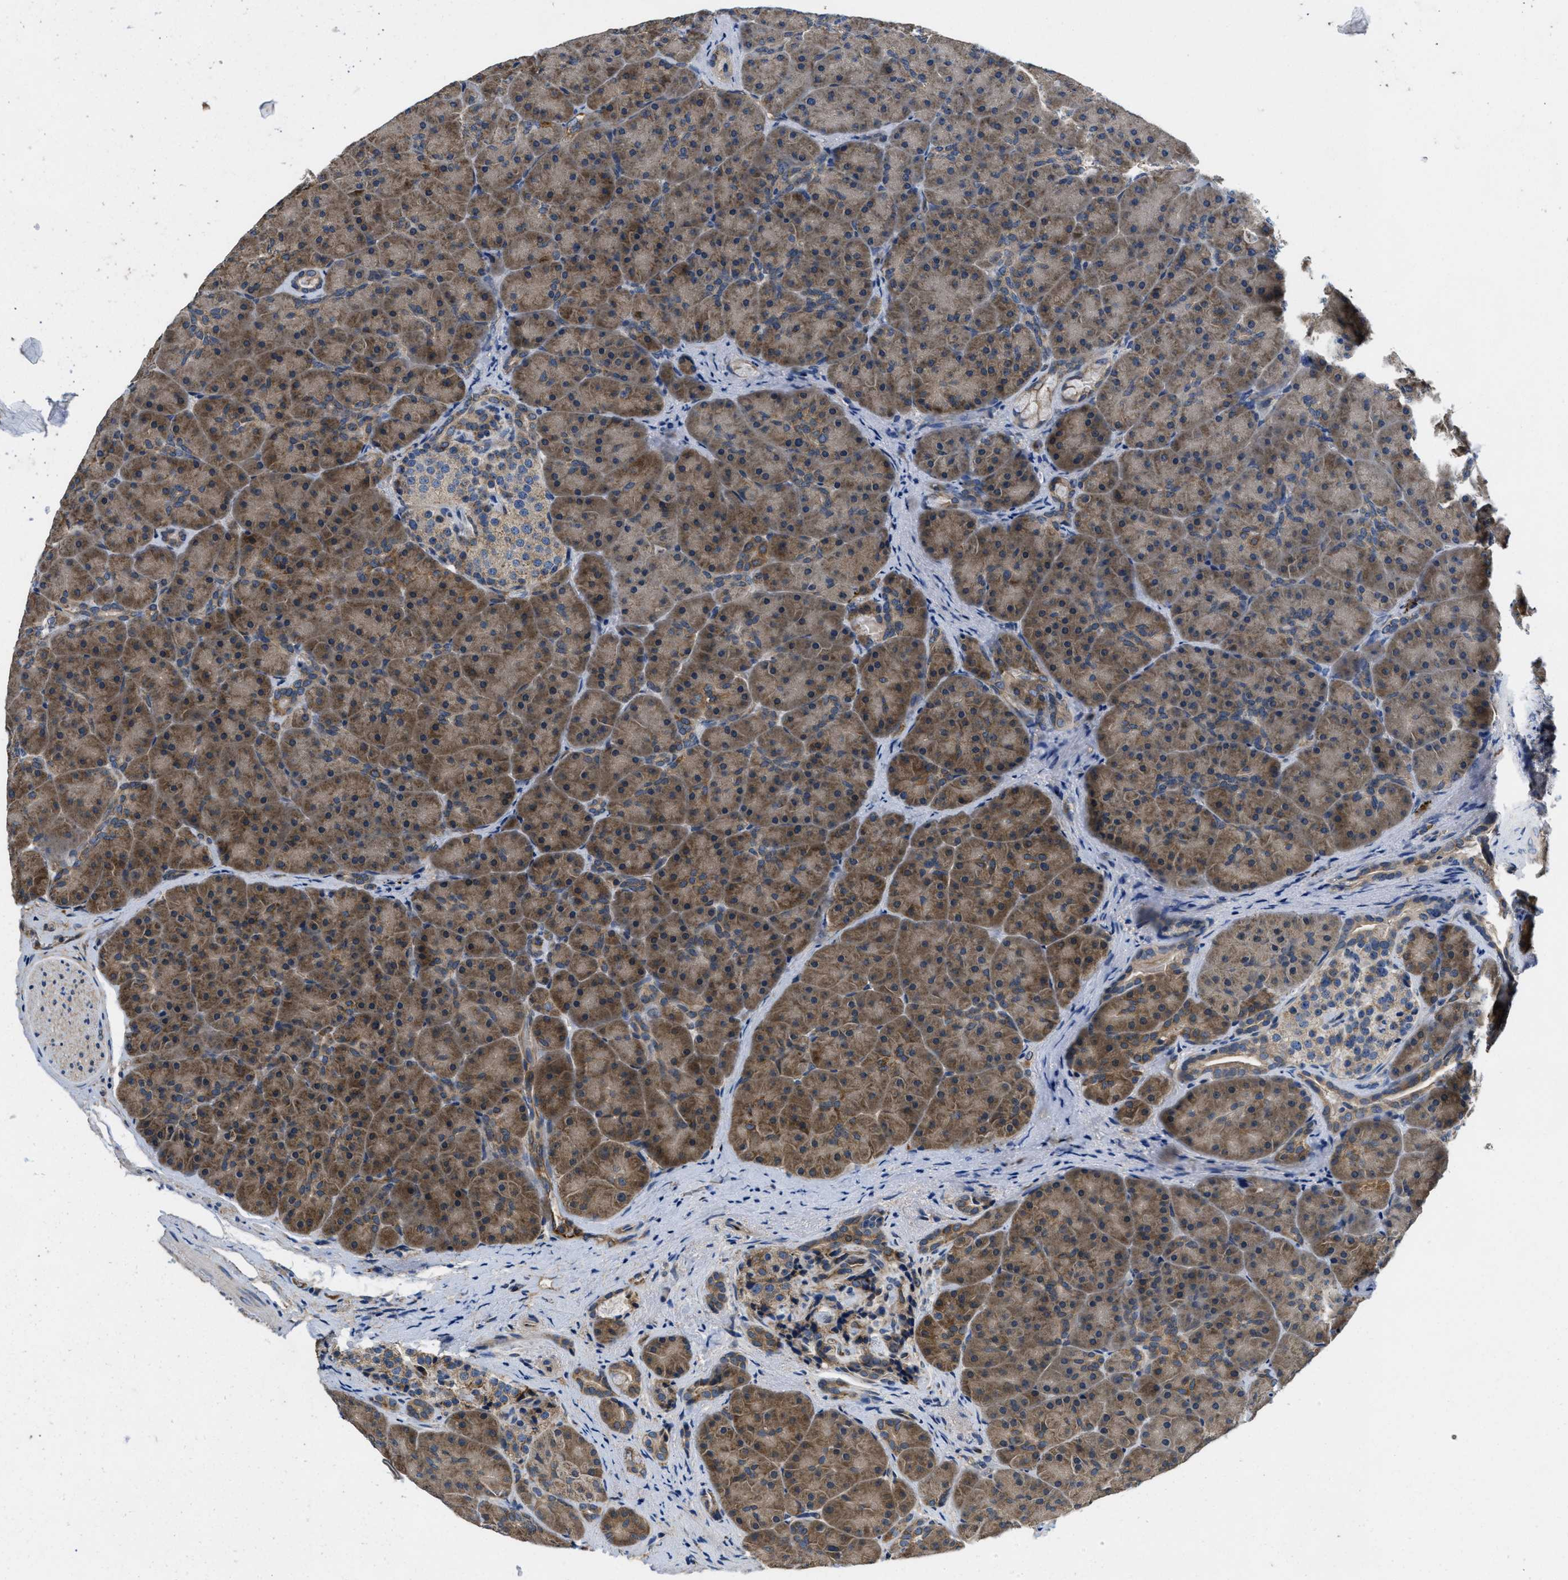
{"staining": {"intensity": "moderate", "quantity": "25%-75%", "location": "cytoplasmic/membranous"}, "tissue": "pancreas", "cell_type": "Exocrine glandular cells", "image_type": "normal", "snomed": [{"axis": "morphology", "description": "Normal tissue, NOS"}, {"axis": "topography", "description": "Pancreas"}], "caption": "Pancreas stained with IHC displays moderate cytoplasmic/membranous expression in about 25%-75% of exocrine glandular cells.", "gene": "GALK1", "patient": {"sex": "male", "age": 66}}